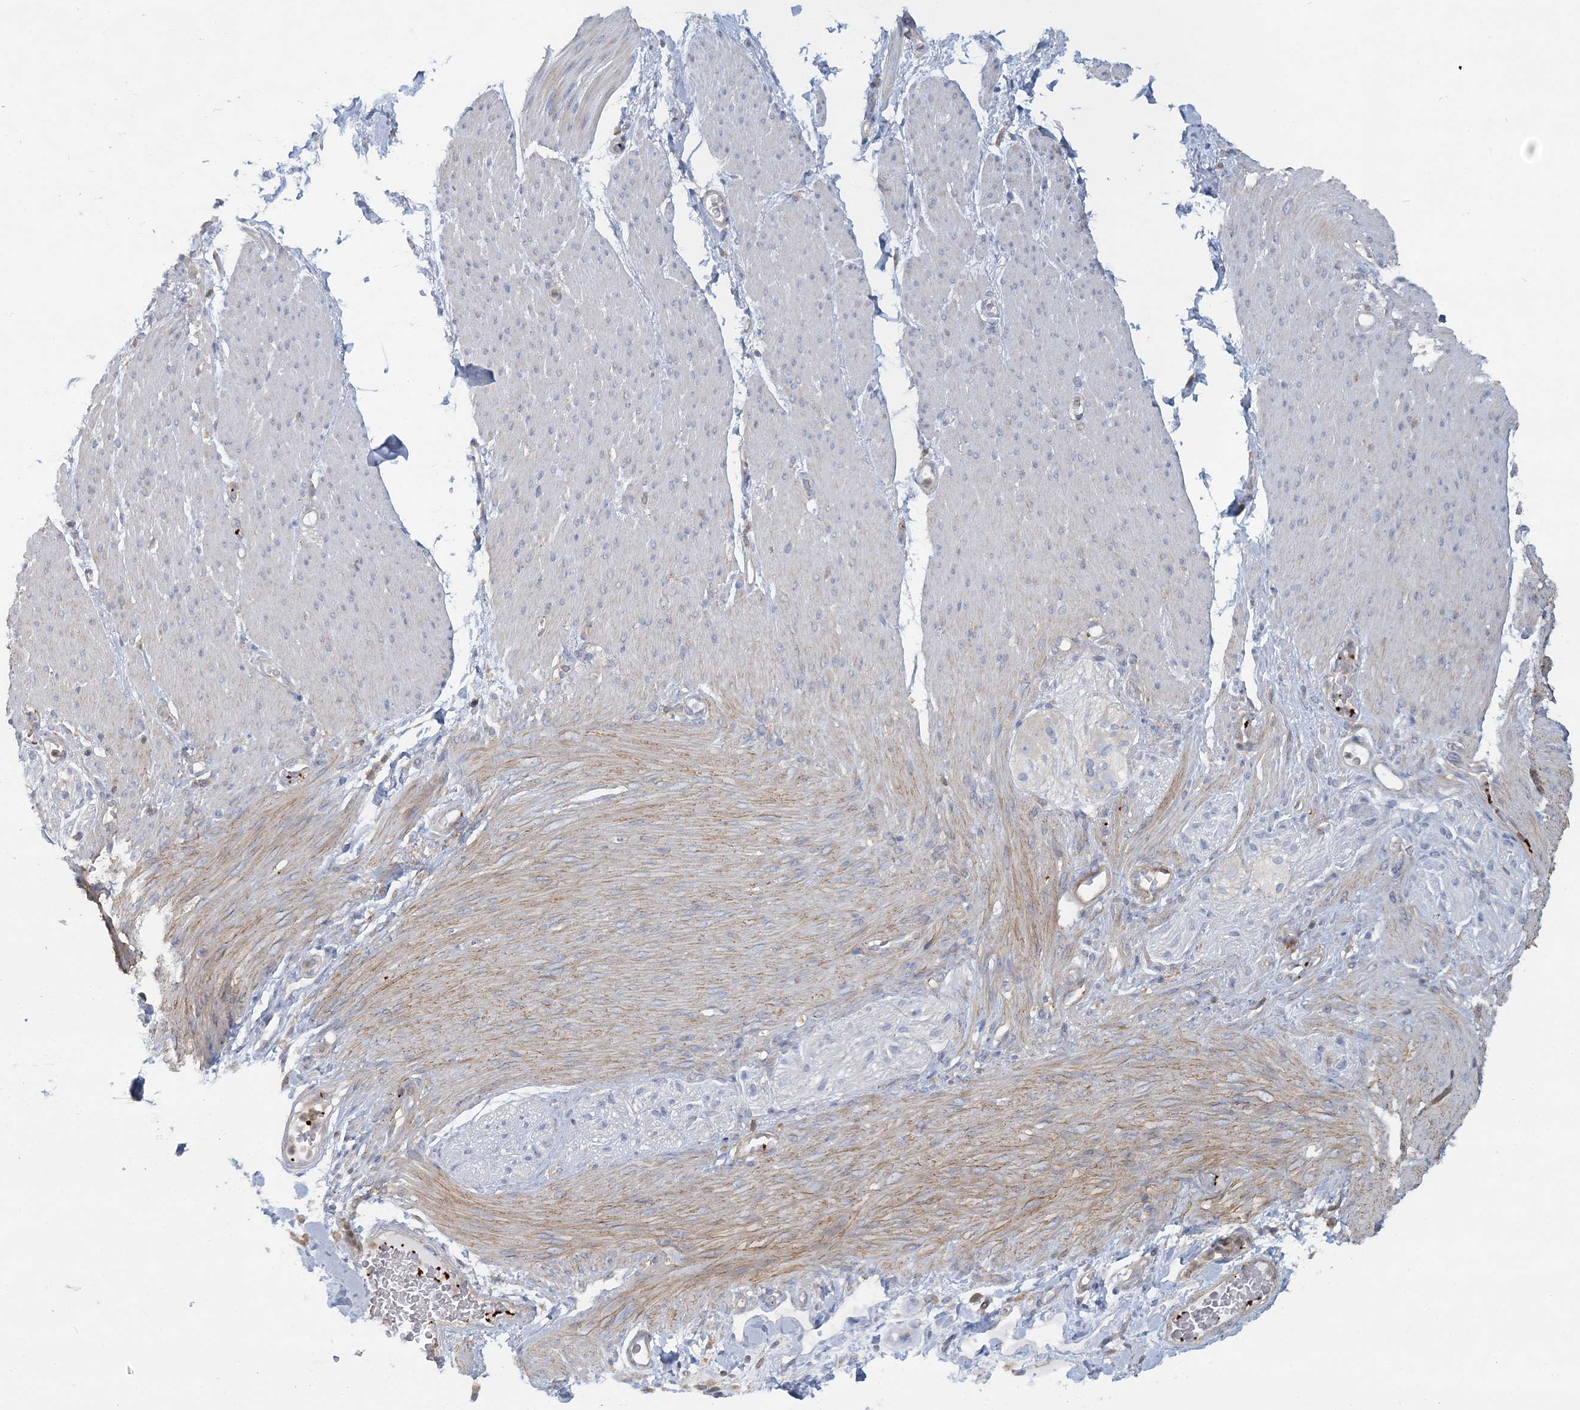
{"staining": {"intensity": "negative", "quantity": "none", "location": "none"}, "tissue": "adipose tissue", "cell_type": "Adipocytes", "image_type": "normal", "snomed": [{"axis": "morphology", "description": "Normal tissue, NOS"}, {"axis": "topography", "description": "Colon"}, {"axis": "topography", "description": "Peripheral nerve tissue"}], "caption": "Immunohistochemistry (IHC) of unremarkable adipose tissue displays no staining in adipocytes.", "gene": "CUEDC2", "patient": {"sex": "female", "age": 61}}